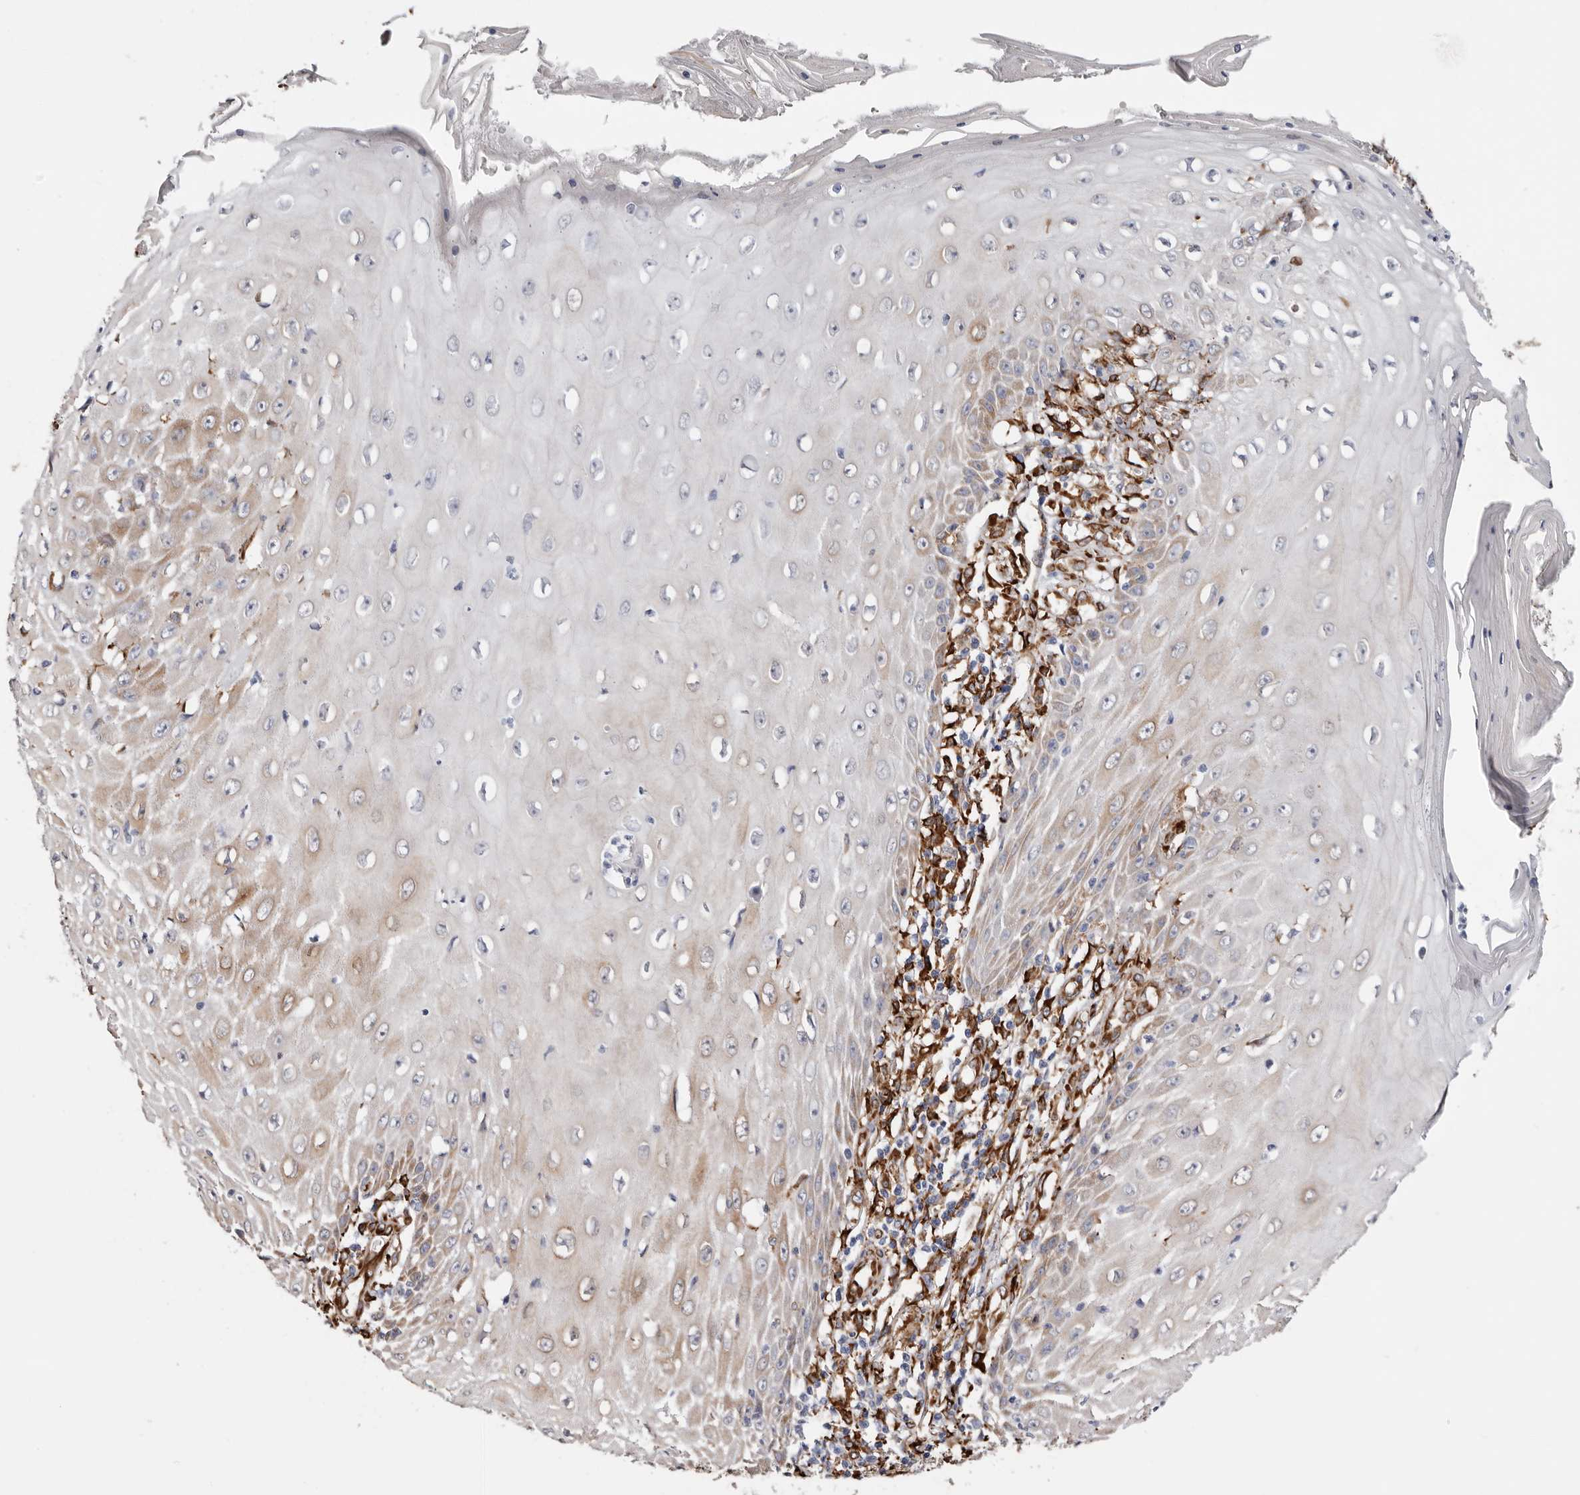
{"staining": {"intensity": "moderate", "quantity": "25%-75%", "location": "cytoplasmic/membranous"}, "tissue": "skin cancer", "cell_type": "Tumor cells", "image_type": "cancer", "snomed": [{"axis": "morphology", "description": "Squamous cell carcinoma, NOS"}, {"axis": "topography", "description": "Skin"}], "caption": "Approximately 25%-75% of tumor cells in skin cancer (squamous cell carcinoma) reveal moderate cytoplasmic/membranous protein expression as visualized by brown immunohistochemical staining.", "gene": "SEMA3E", "patient": {"sex": "female", "age": 73}}